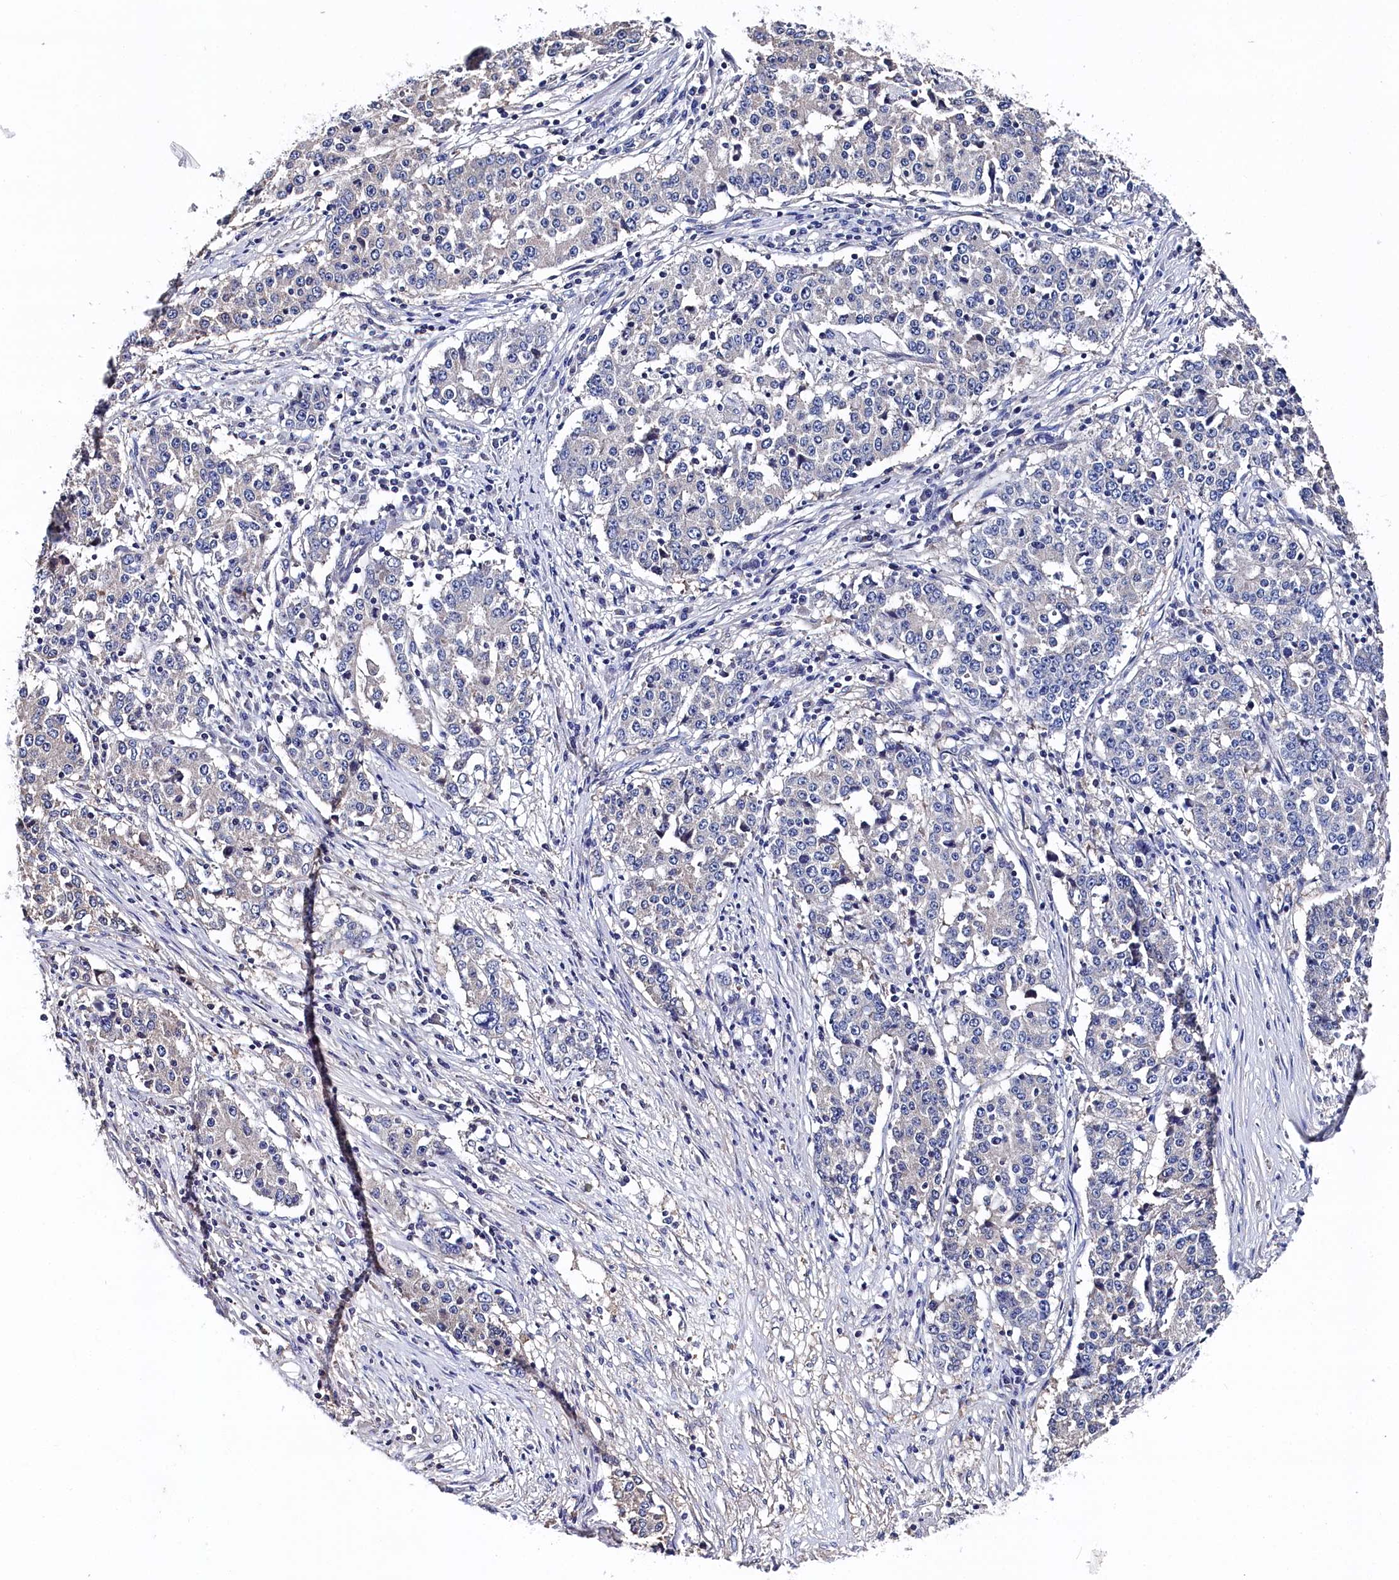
{"staining": {"intensity": "negative", "quantity": "none", "location": "none"}, "tissue": "stomach cancer", "cell_type": "Tumor cells", "image_type": "cancer", "snomed": [{"axis": "morphology", "description": "Adenocarcinoma, NOS"}, {"axis": "topography", "description": "Stomach"}], "caption": "Tumor cells are negative for protein expression in human adenocarcinoma (stomach).", "gene": "BHMT", "patient": {"sex": "male", "age": 59}}